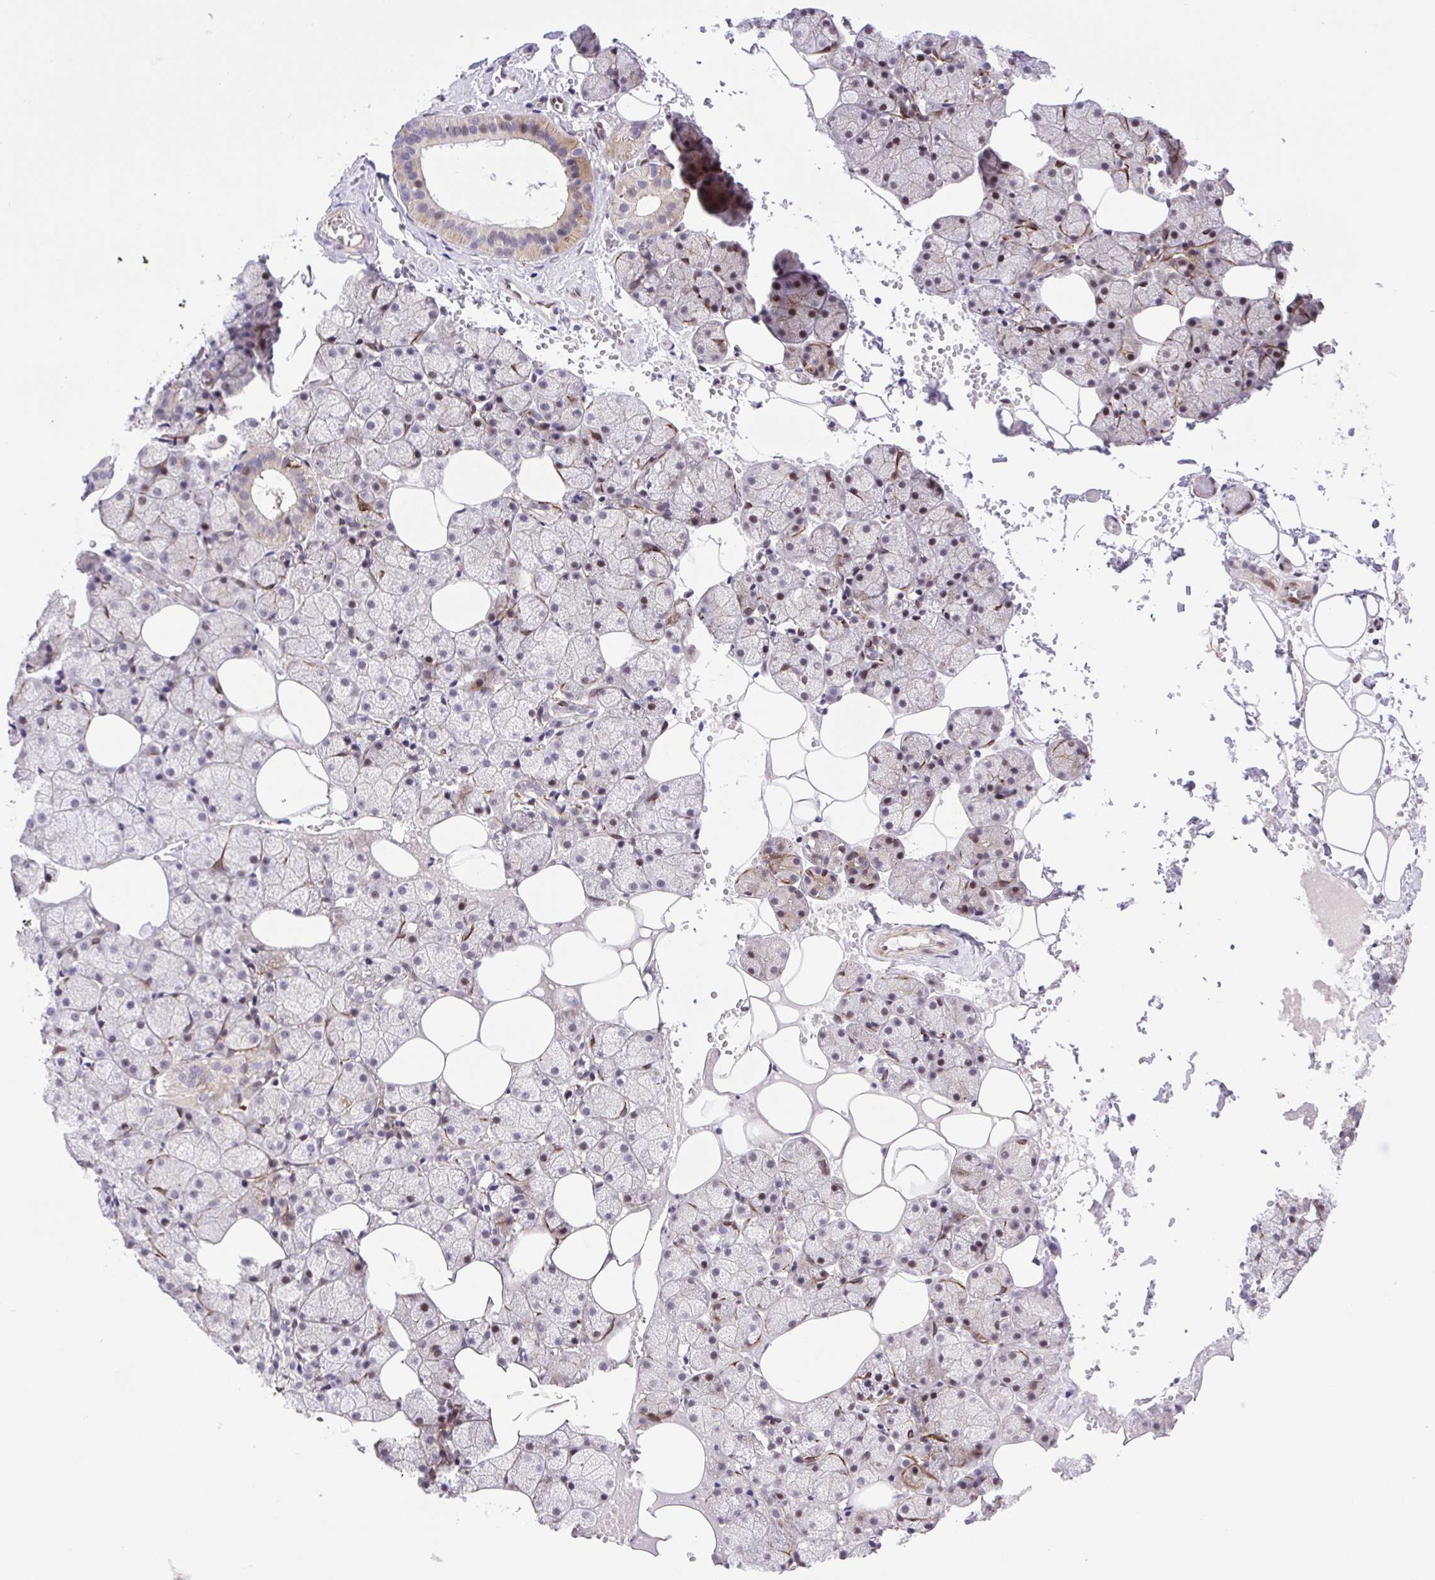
{"staining": {"intensity": "moderate", "quantity": "25%-75%", "location": "cytoplasmic/membranous"}, "tissue": "salivary gland", "cell_type": "Glandular cells", "image_type": "normal", "snomed": [{"axis": "morphology", "description": "Normal tissue, NOS"}, {"axis": "topography", "description": "Salivary gland"}], "caption": "Immunohistochemistry of unremarkable human salivary gland shows medium levels of moderate cytoplasmic/membranous expression in about 25%-75% of glandular cells. Nuclei are stained in blue.", "gene": "ERG", "patient": {"sex": "male", "age": 38}}